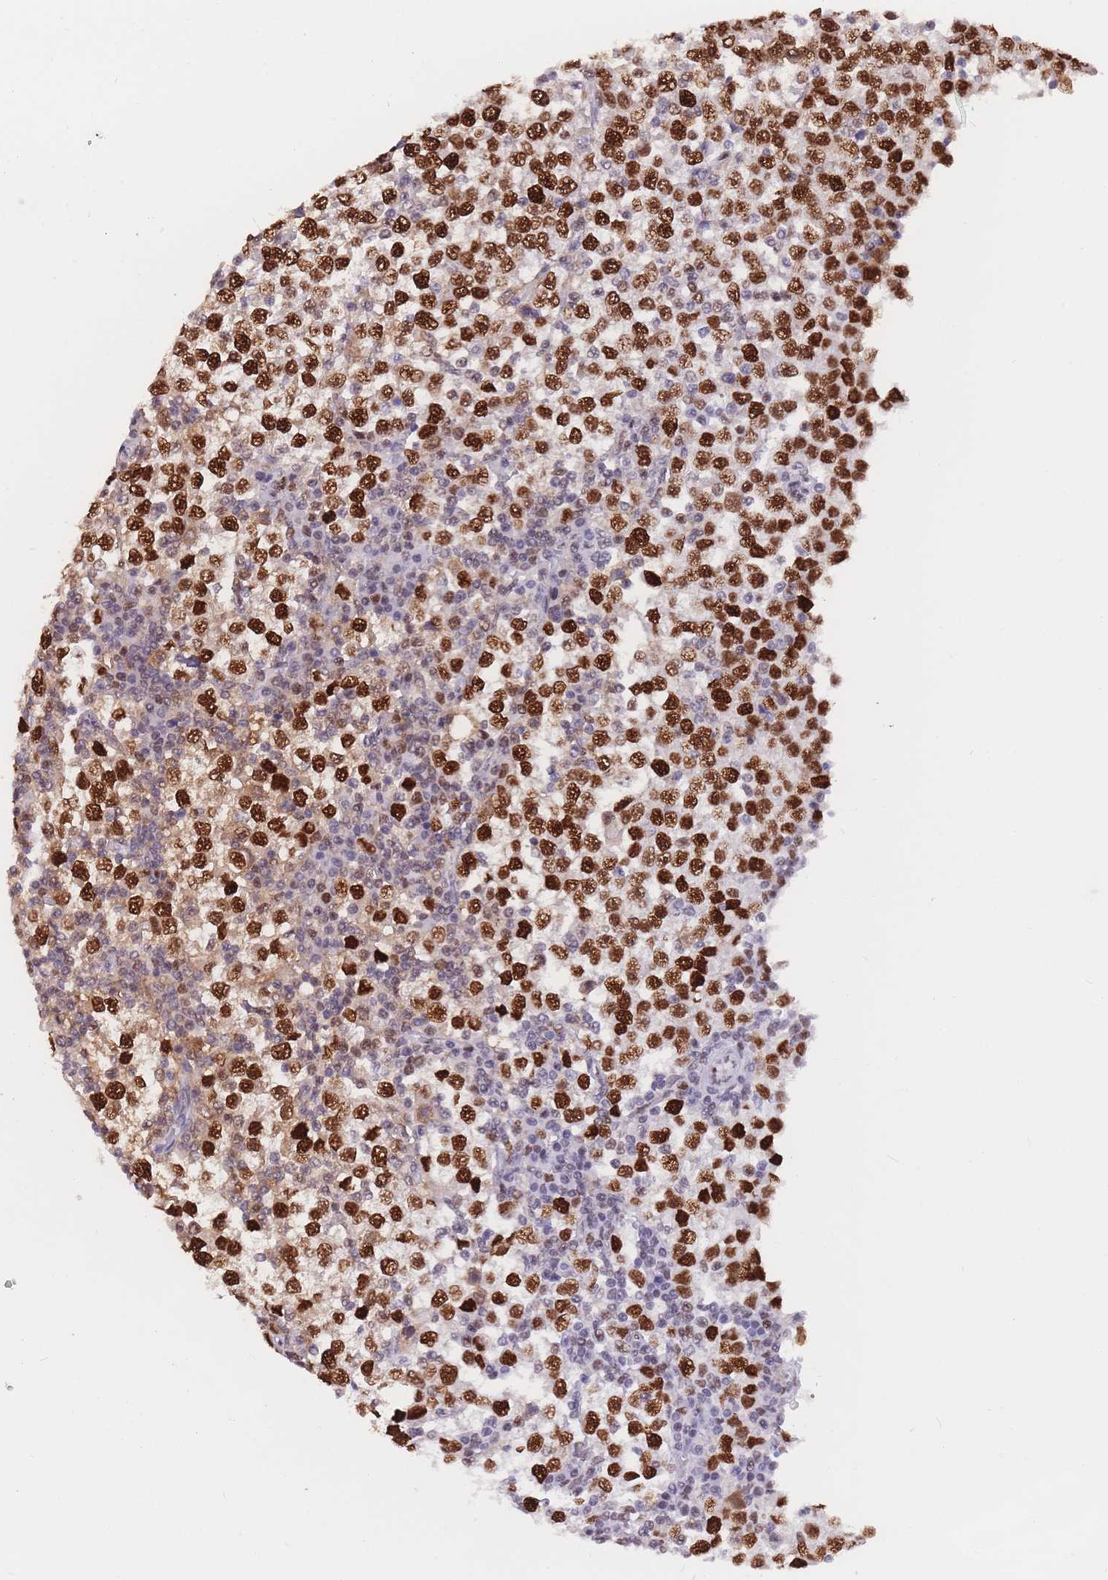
{"staining": {"intensity": "strong", "quantity": ">75%", "location": "nuclear"}, "tissue": "testis cancer", "cell_type": "Tumor cells", "image_type": "cancer", "snomed": [{"axis": "morphology", "description": "Seminoma, NOS"}, {"axis": "topography", "description": "Testis"}], "caption": "Testis cancer was stained to show a protein in brown. There is high levels of strong nuclear expression in approximately >75% of tumor cells.", "gene": "NASP", "patient": {"sex": "male", "age": 65}}